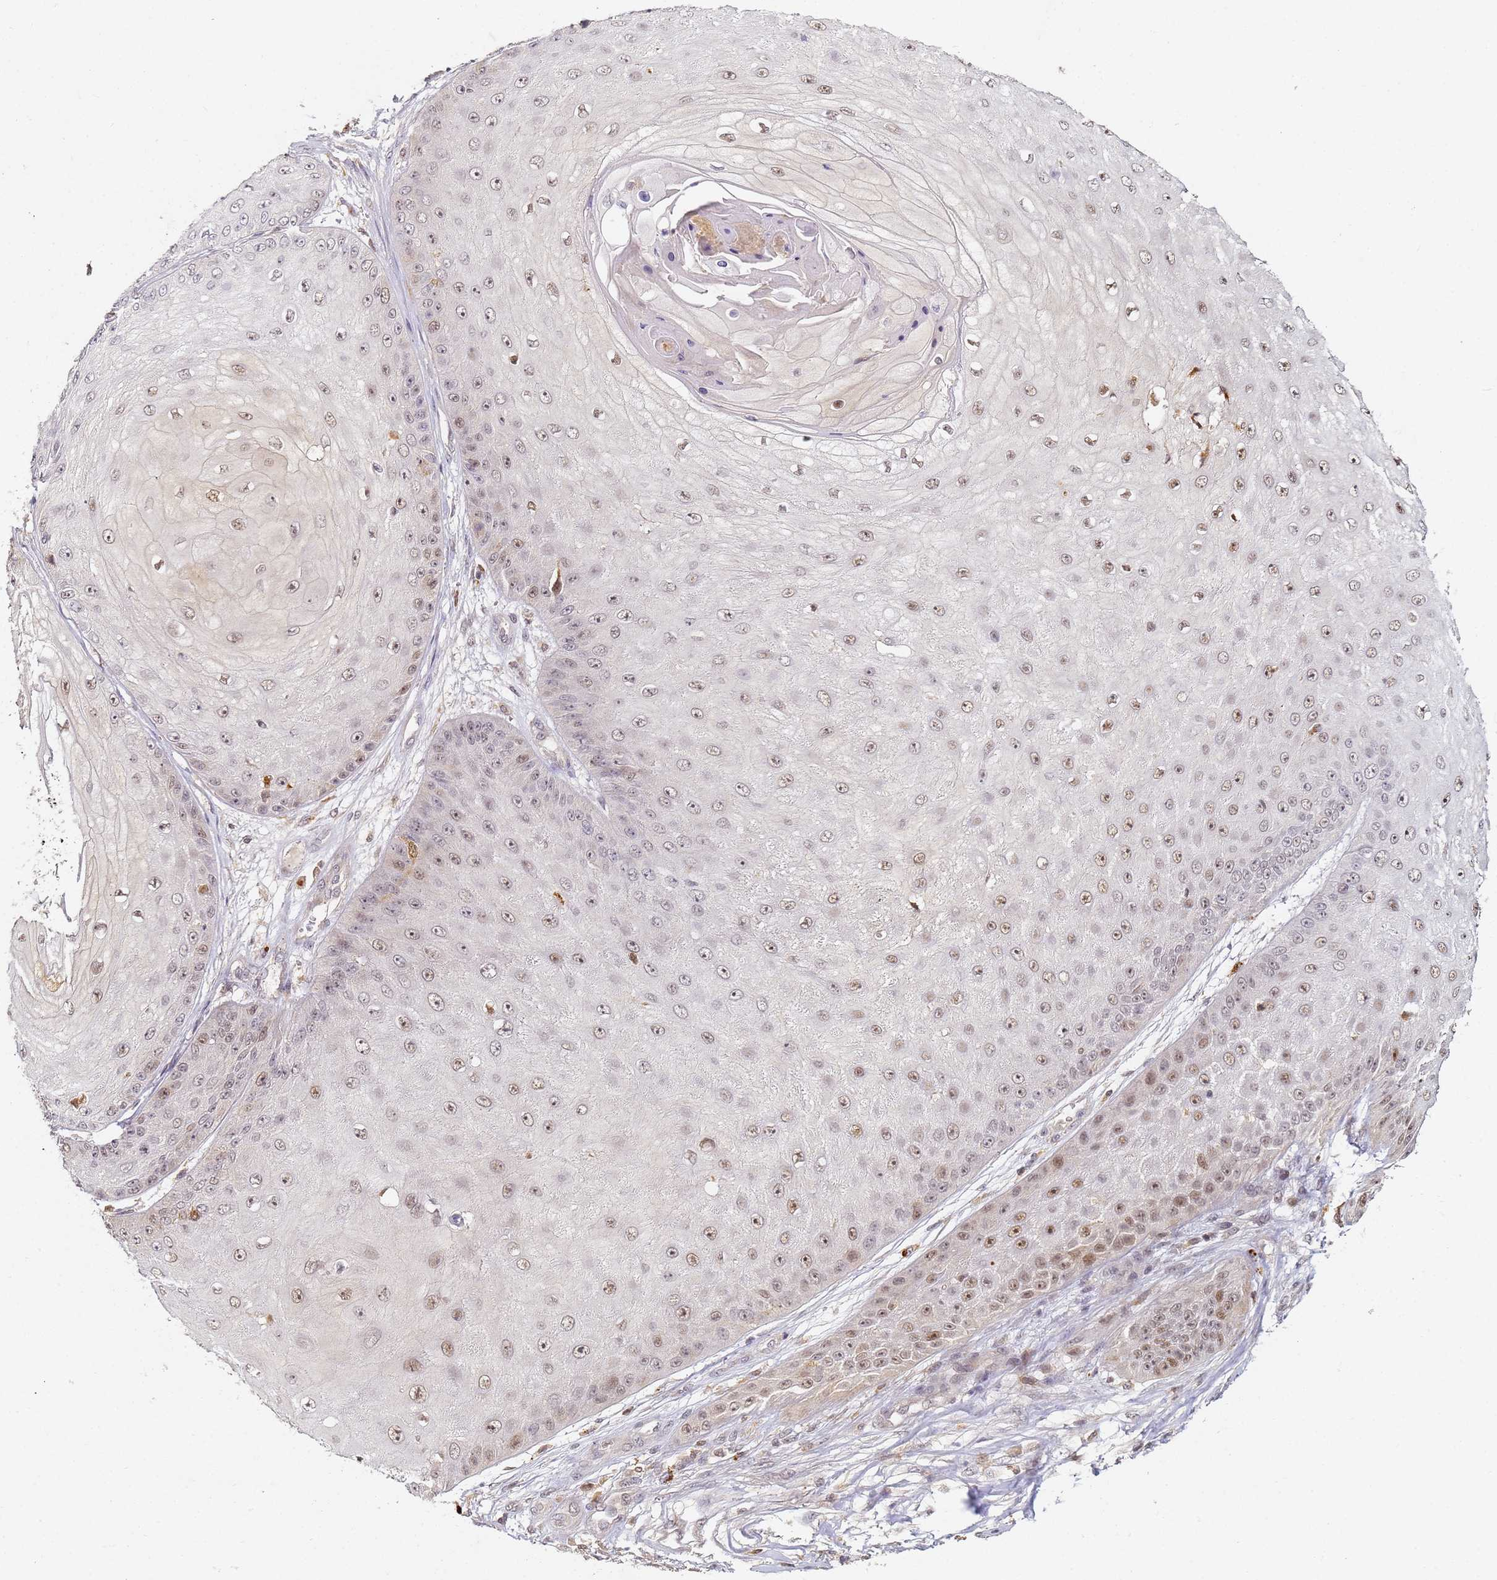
{"staining": {"intensity": "moderate", "quantity": "25%-75%", "location": "nuclear"}, "tissue": "skin cancer", "cell_type": "Tumor cells", "image_type": "cancer", "snomed": [{"axis": "morphology", "description": "Squamous cell carcinoma, NOS"}, {"axis": "topography", "description": "Skin"}], "caption": "The micrograph exhibits immunohistochemical staining of skin cancer. There is moderate nuclear positivity is identified in about 25%-75% of tumor cells. (brown staining indicates protein expression, while blue staining denotes nuclei).", "gene": "HMCES", "patient": {"sex": "male", "age": 70}}